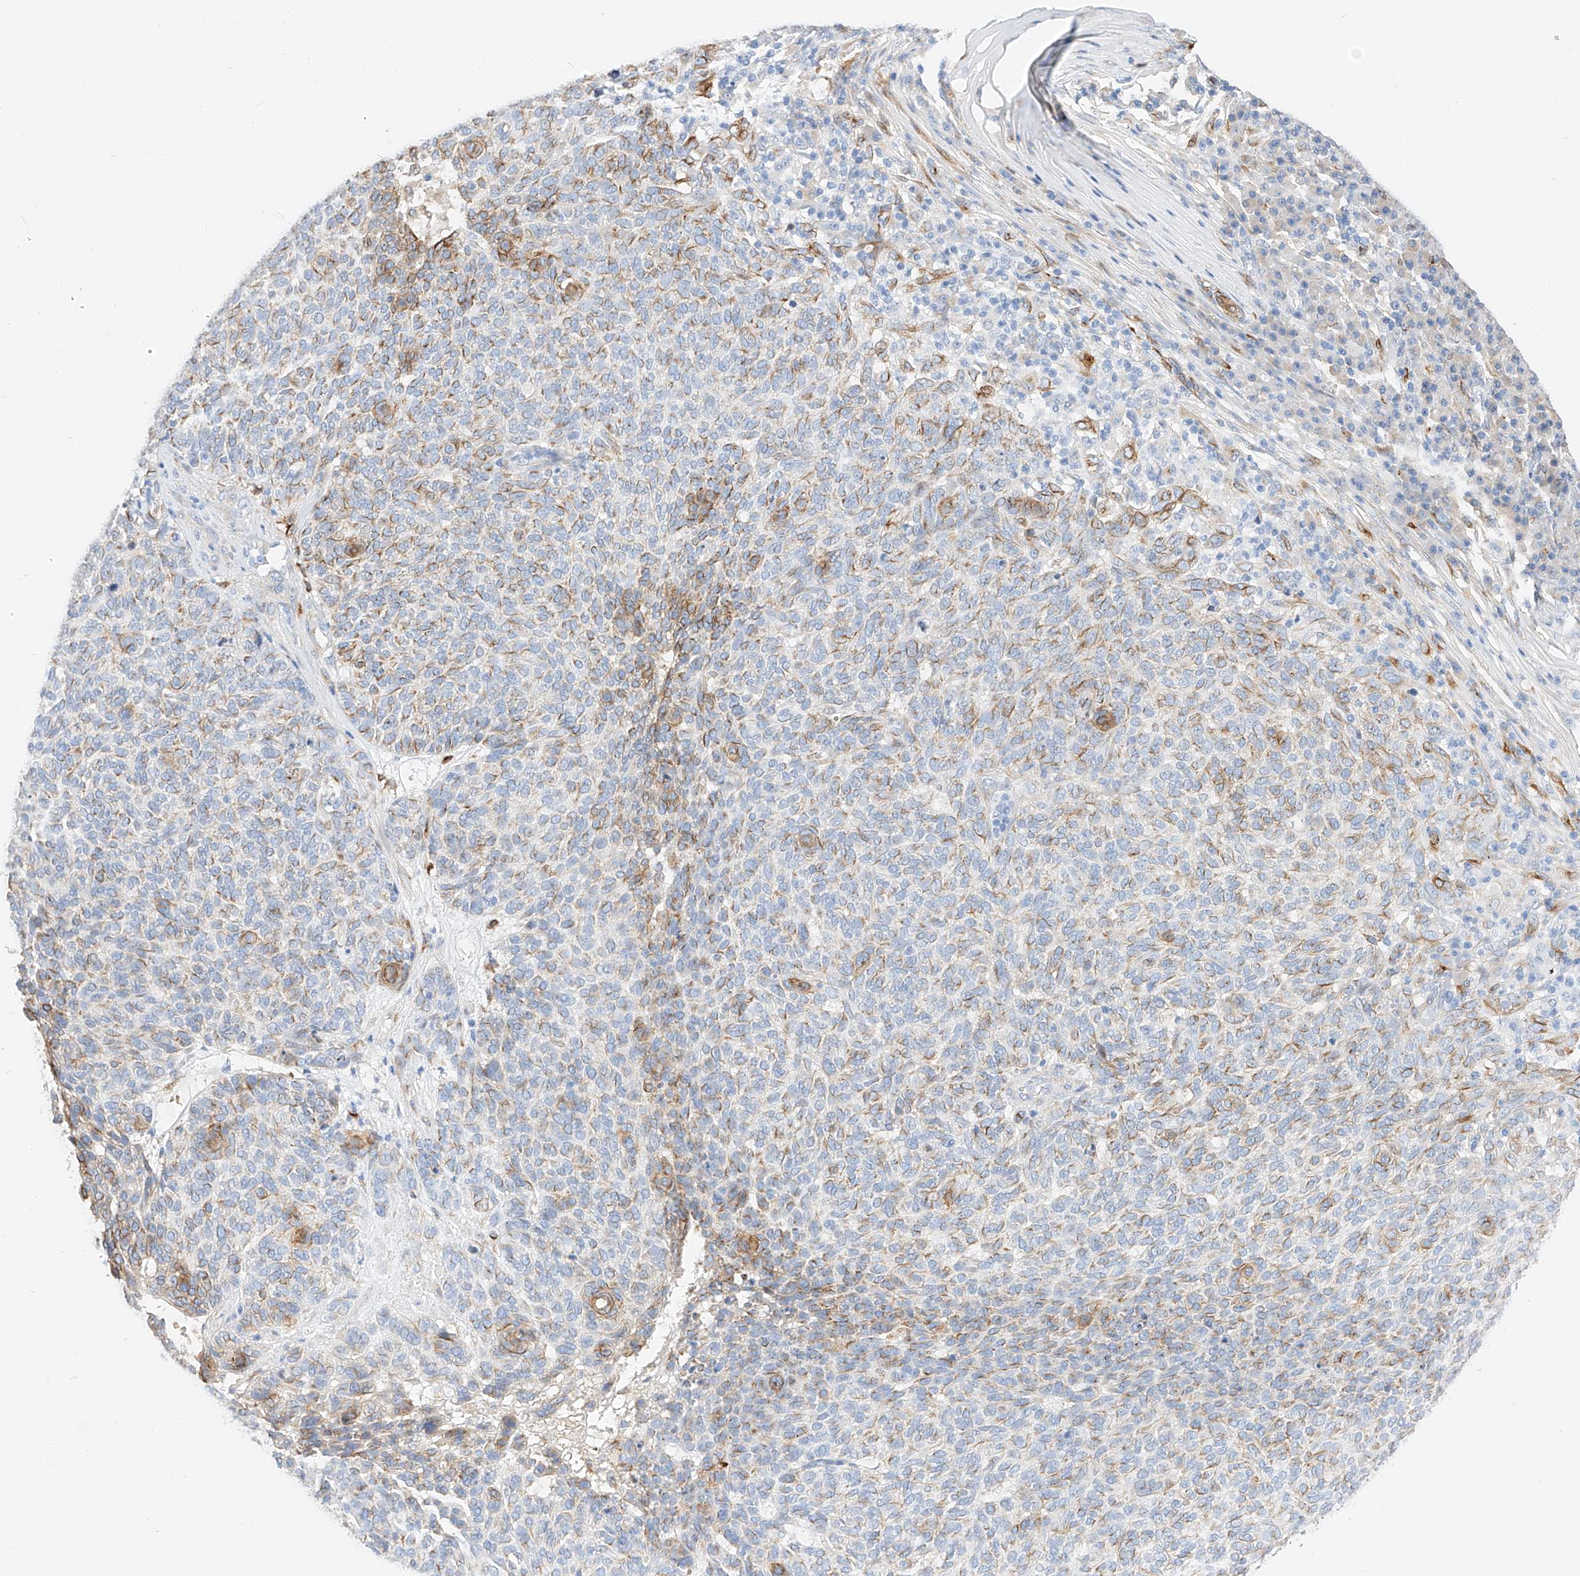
{"staining": {"intensity": "moderate", "quantity": "<25%", "location": "cytoplasmic/membranous"}, "tissue": "skin cancer", "cell_type": "Tumor cells", "image_type": "cancer", "snomed": [{"axis": "morphology", "description": "Squamous cell carcinoma, NOS"}, {"axis": "topography", "description": "Skin"}], "caption": "A micrograph of human squamous cell carcinoma (skin) stained for a protein displays moderate cytoplasmic/membranous brown staining in tumor cells.", "gene": "MAP7", "patient": {"sex": "female", "age": 90}}